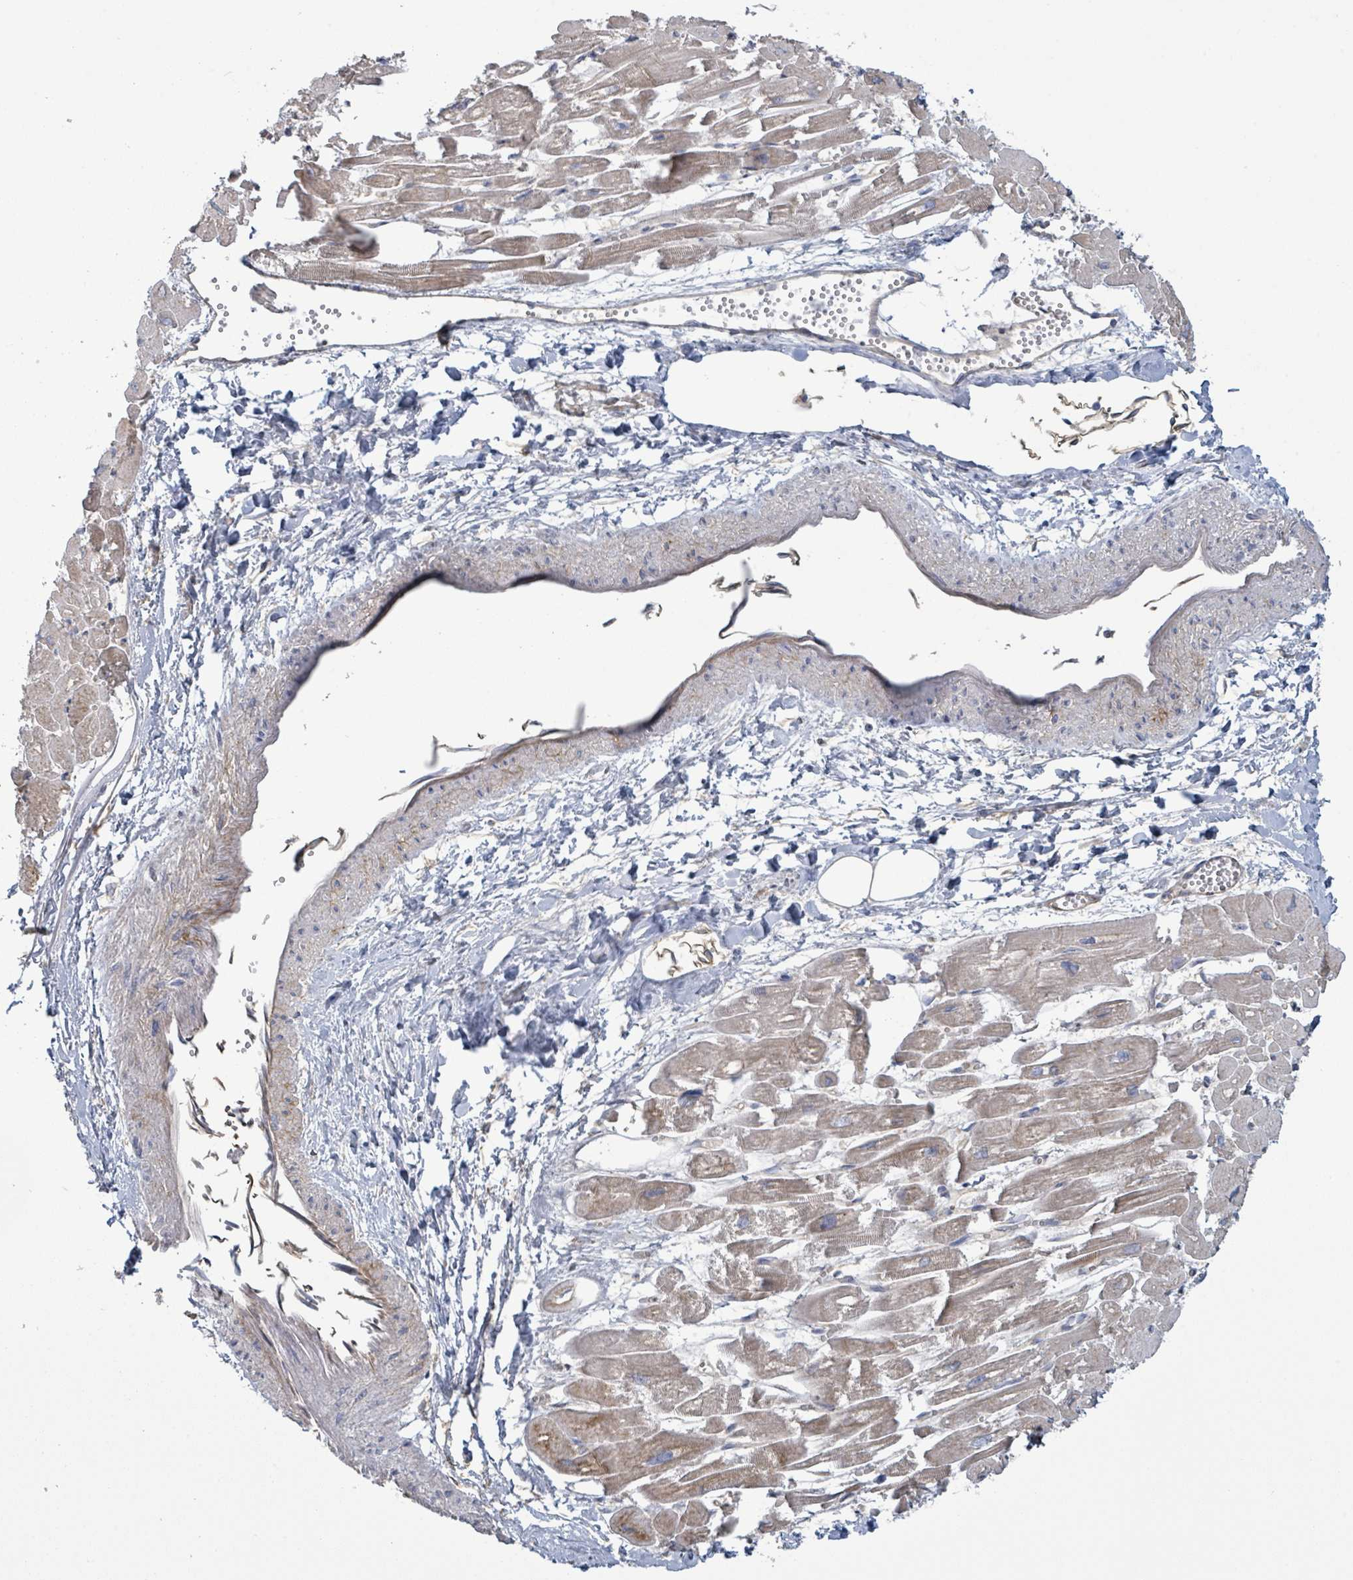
{"staining": {"intensity": "weak", "quantity": "25%-75%", "location": "cytoplasmic/membranous"}, "tissue": "heart muscle", "cell_type": "Cardiomyocytes", "image_type": "normal", "snomed": [{"axis": "morphology", "description": "Normal tissue, NOS"}, {"axis": "topography", "description": "Heart"}], "caption": "Immunohistochemistry (IHC) photomicrograph of benign heart muscle stained for a protein (brown), which displays low levels of weak cytoplasmic/membranous staining in approximately 25%-75% of cardiomyocytes.", "gene": "COL13A1", "patient": {"sex": "male", "age": 54}}